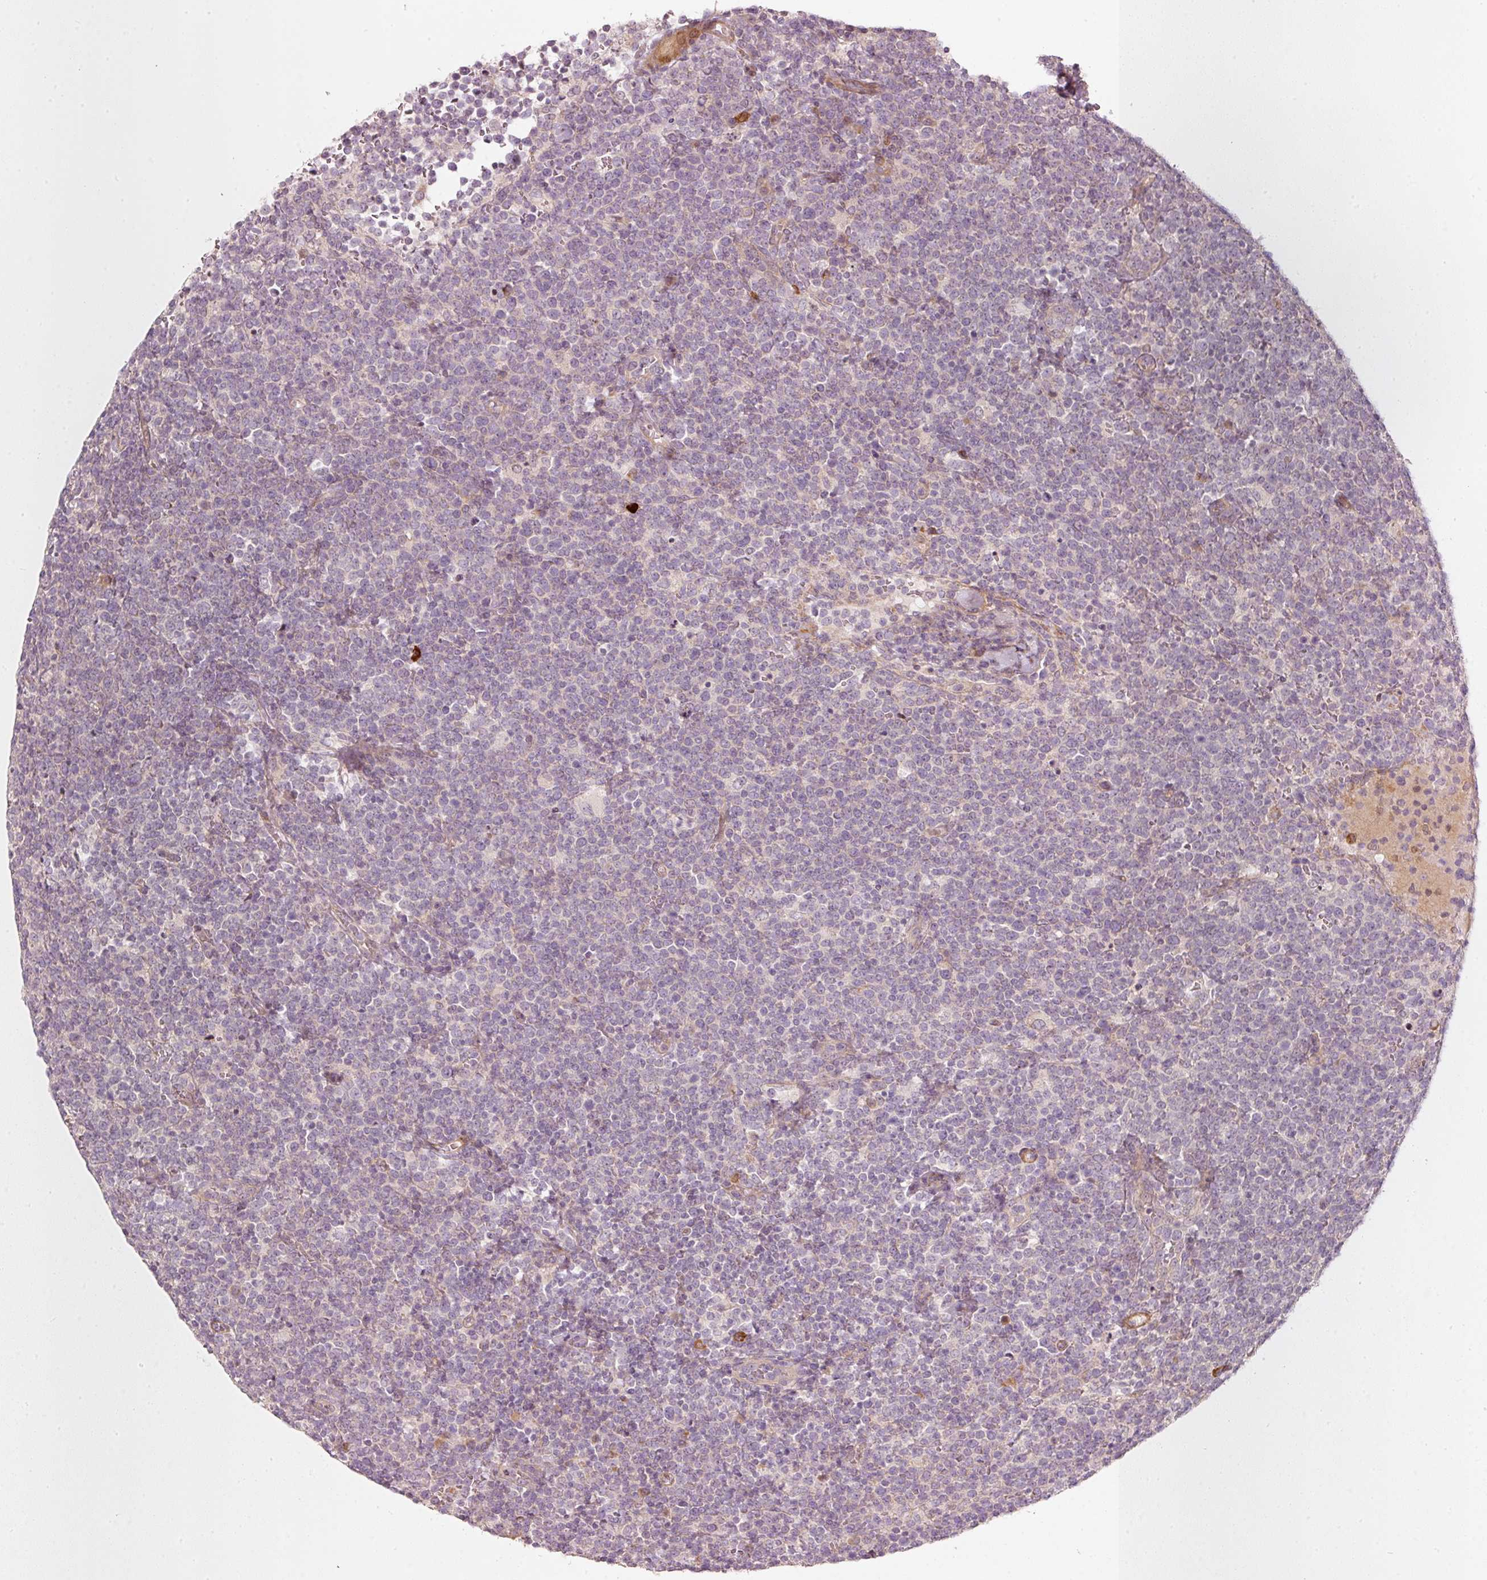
{"staining": {"intensity": "negative", "quantity": "none", "location": "none"}, "tissue": "lymphoma", "cell_type": "Tumor cells", "image_type": "cancer", "snomed": [{"axis": "morphology", "description": "Malignant lymphoma, non-Hodgkin's type, High grade"}, {"axis": "topography", "description": "Lymph node"}], "caption": "IHC image of human lymphoma stained for a protein (brown), which displays no expression in tumor cells.", "gene": "KCNQ1", "patient": {"sex": "male", "age": 61}}